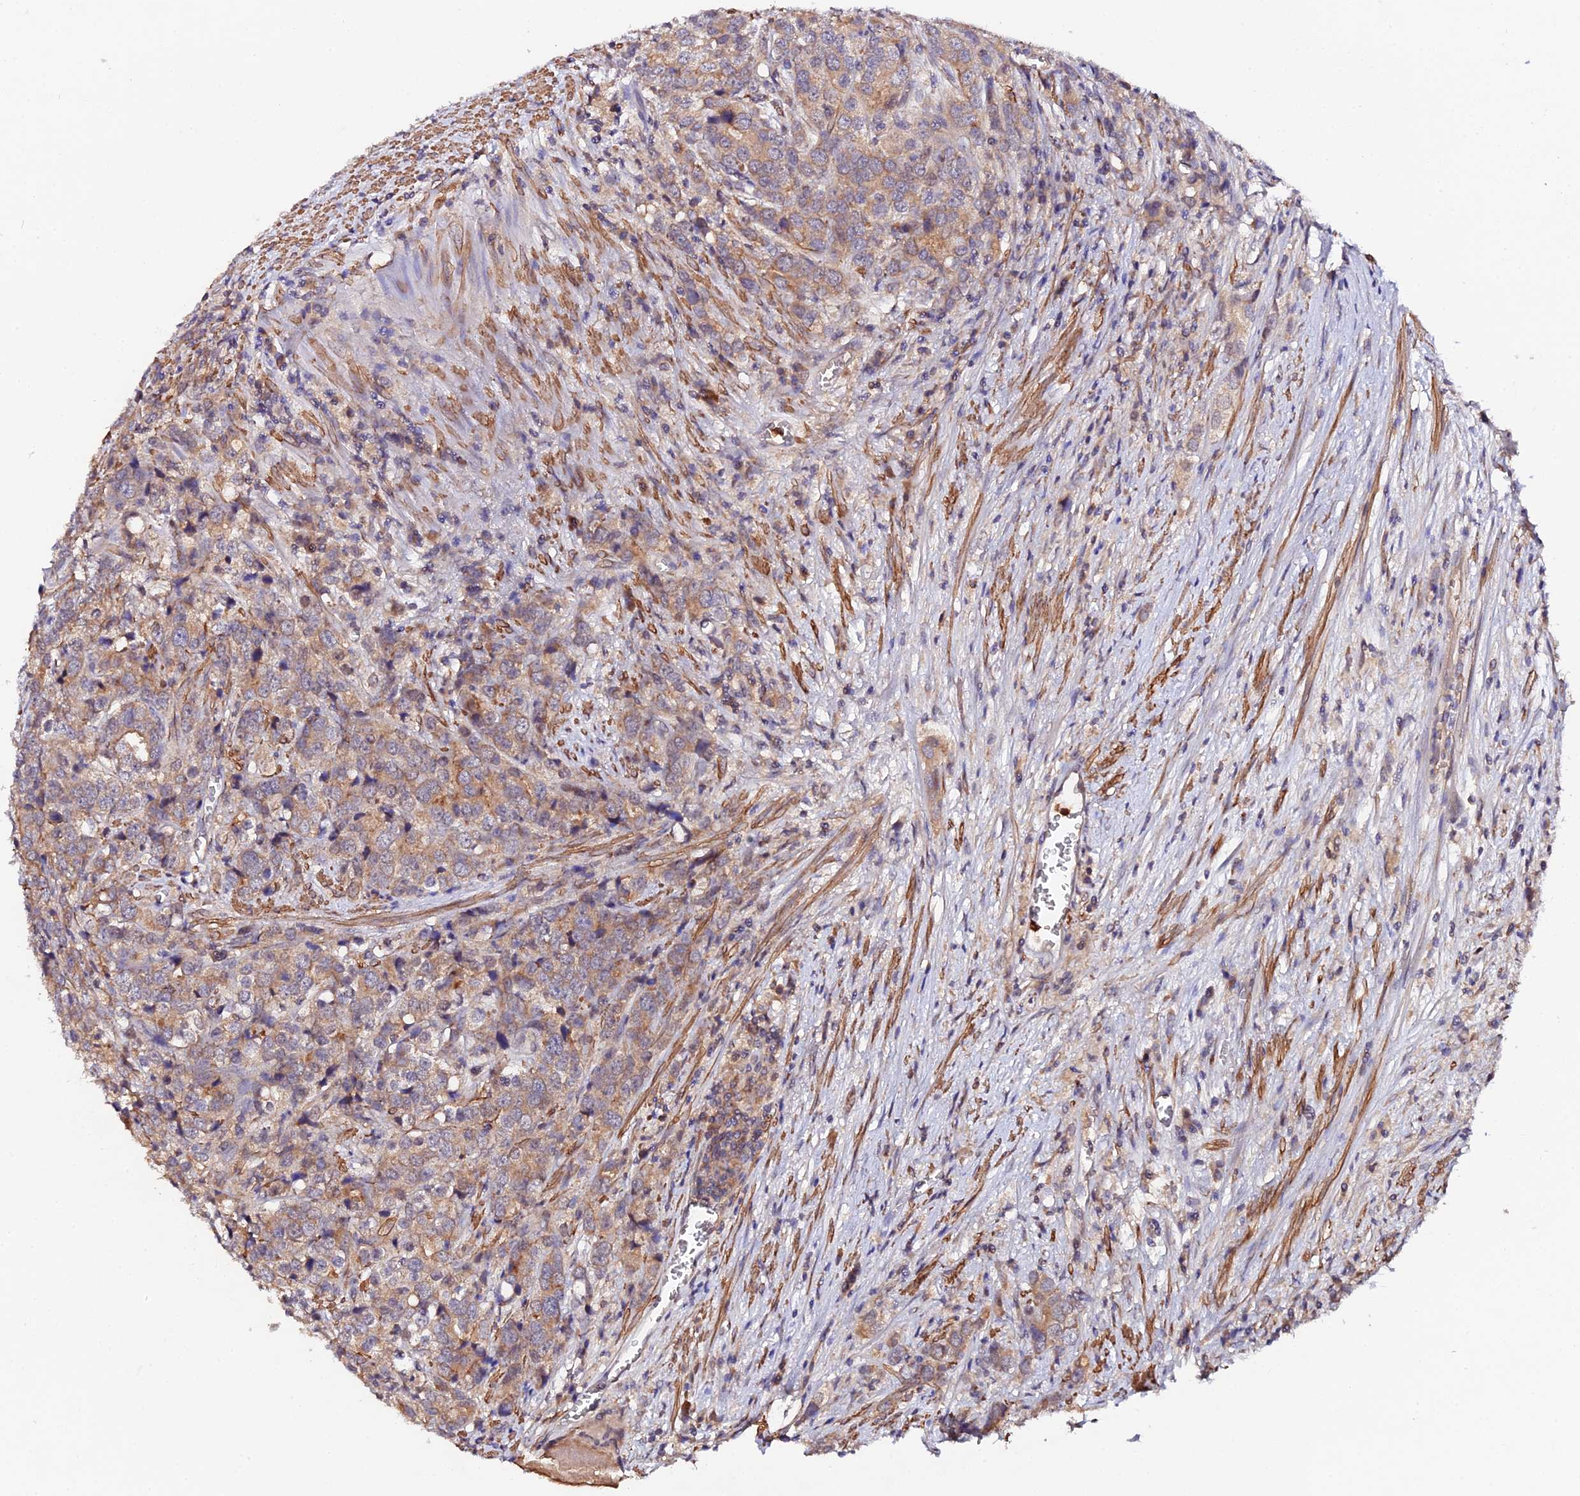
{"staining": {"intensity": "moderate", "quantity": ">75%", "location": "cytoplasmic/membranous"}, "tissue": "prostate cancer", "cell_type": "Tumor cells", "image_type": "cancer", "snomed": [{"axis": "morphology", "description": "Adenocarcinoma, High grade"}, {"axis": "topography", "description": "Prostate"}], "caption": "Human prostate cancer stained for a protein (brown) reveals moderate cytoplasmic/membranous positive expression in about >75% of tumor cells.", "gene": "TRIM26", "patient": {"sex": "male", "age": 71}}